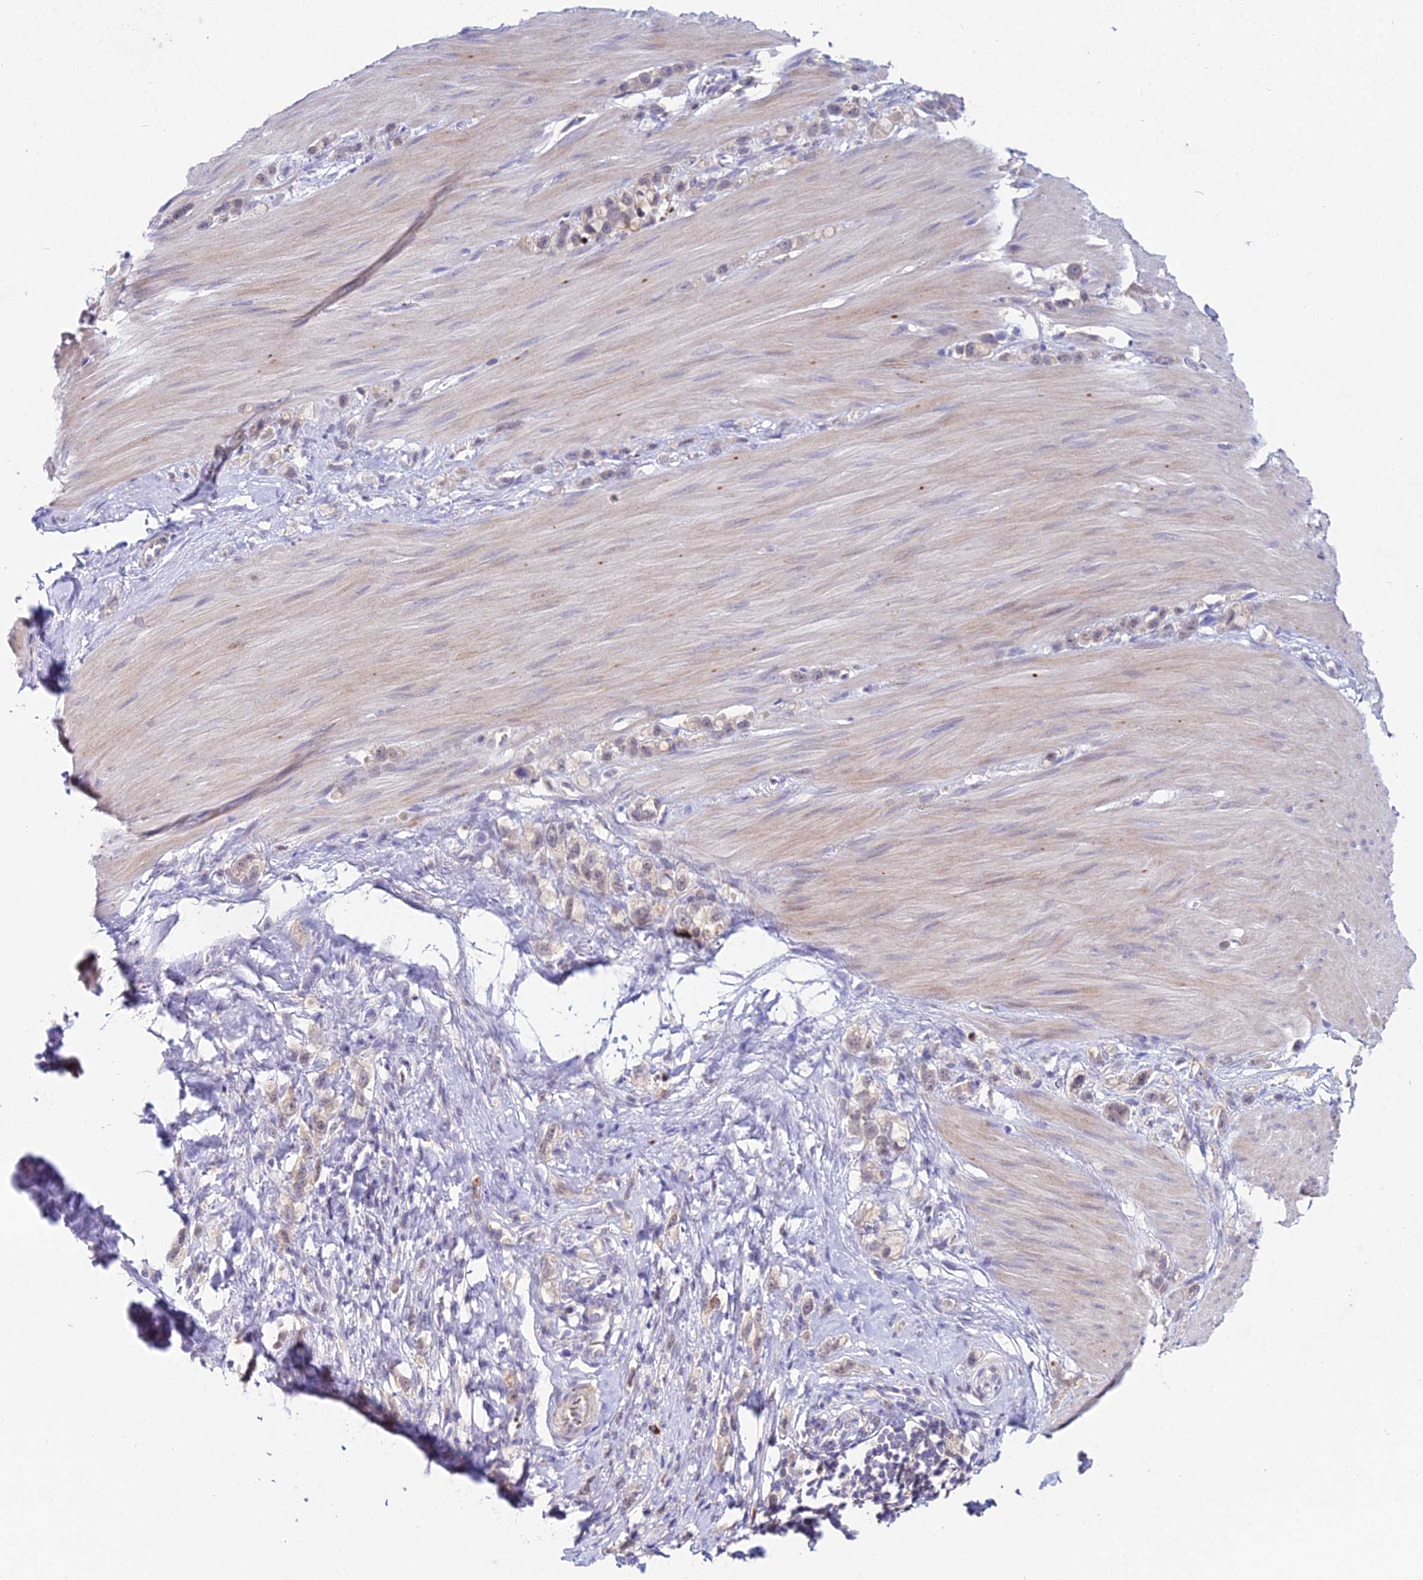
{"staining": {"intensity": "weak", "quantity": "<25%", "location": "cytoplasmic/membranous"}, "tissue": "stomach cancer", "cell_type": "Tumor cells", "image_type": "cancer", "snomed": [{"axis": "morphology", "description": "Adenocarcinoma, NOS"}, {"axis": "topography", "description": "Stomach"}], "caption": "Tumor cells show no significant expression in stomach adenocarcinoma.", "gene": "WDR43", "patient": {"sex": "female", "age": 65}}